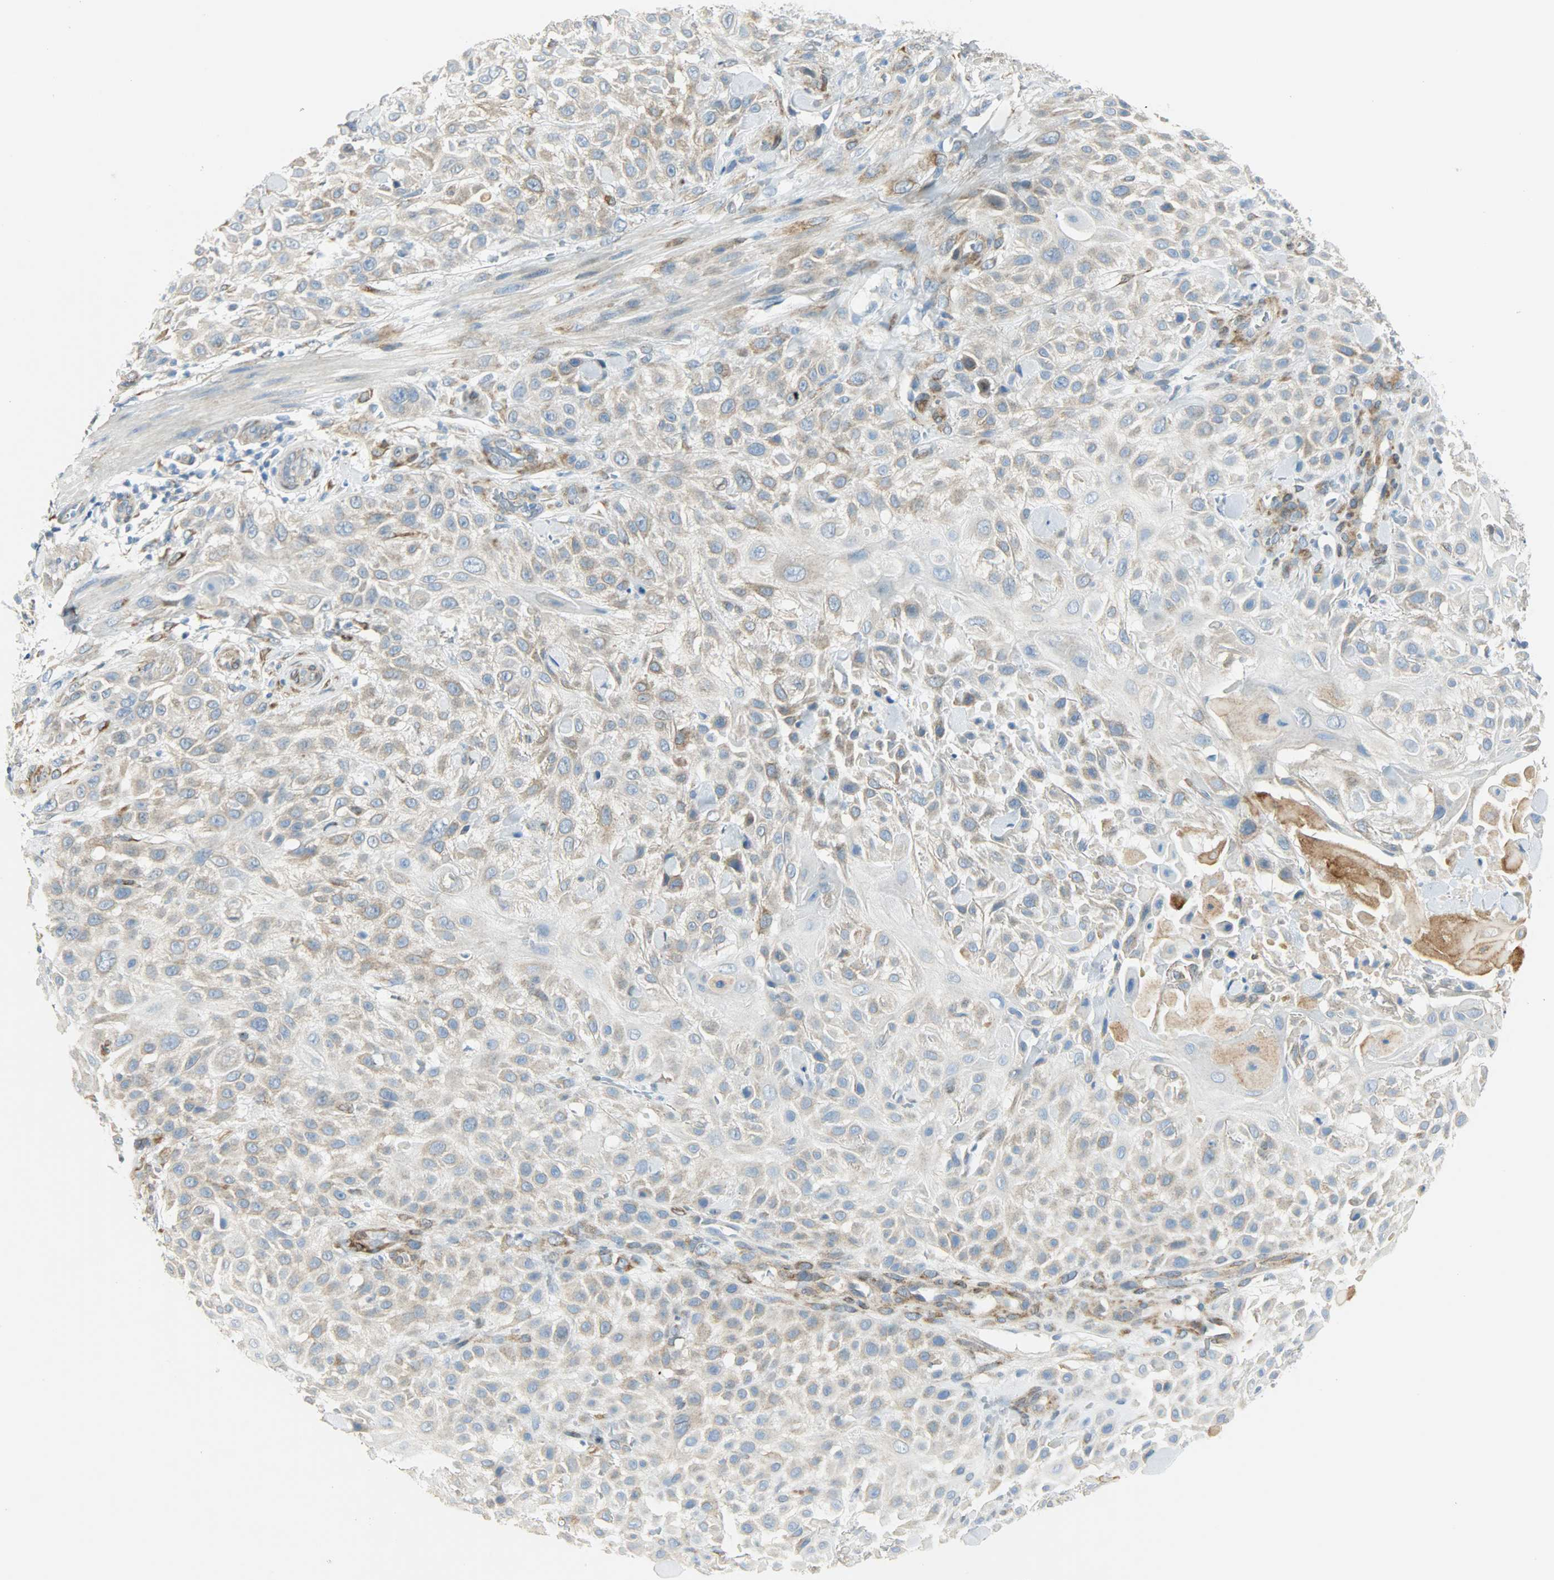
{"staining": {"intensity": "moderate", "quantity": ">75%", "location": "cytoplasmic/membranous"}, "tissue": "skin cancer", "cell_type": "Tumor cells", "image_type": "cancer", "snomed": [{"axis": "morphology", "description": "Squamous cell carcinoma, NOS"}, {"axis": "topography", "description": "Skin"}], "caption": "Protein staining demonstrates moderate cytoplasmic/membranous expression in approximately >75% of tumor cells in squamous cell carcinoma (skin).", "gene": "PKD2", "patient": {"sex": "female", "age": 42}}